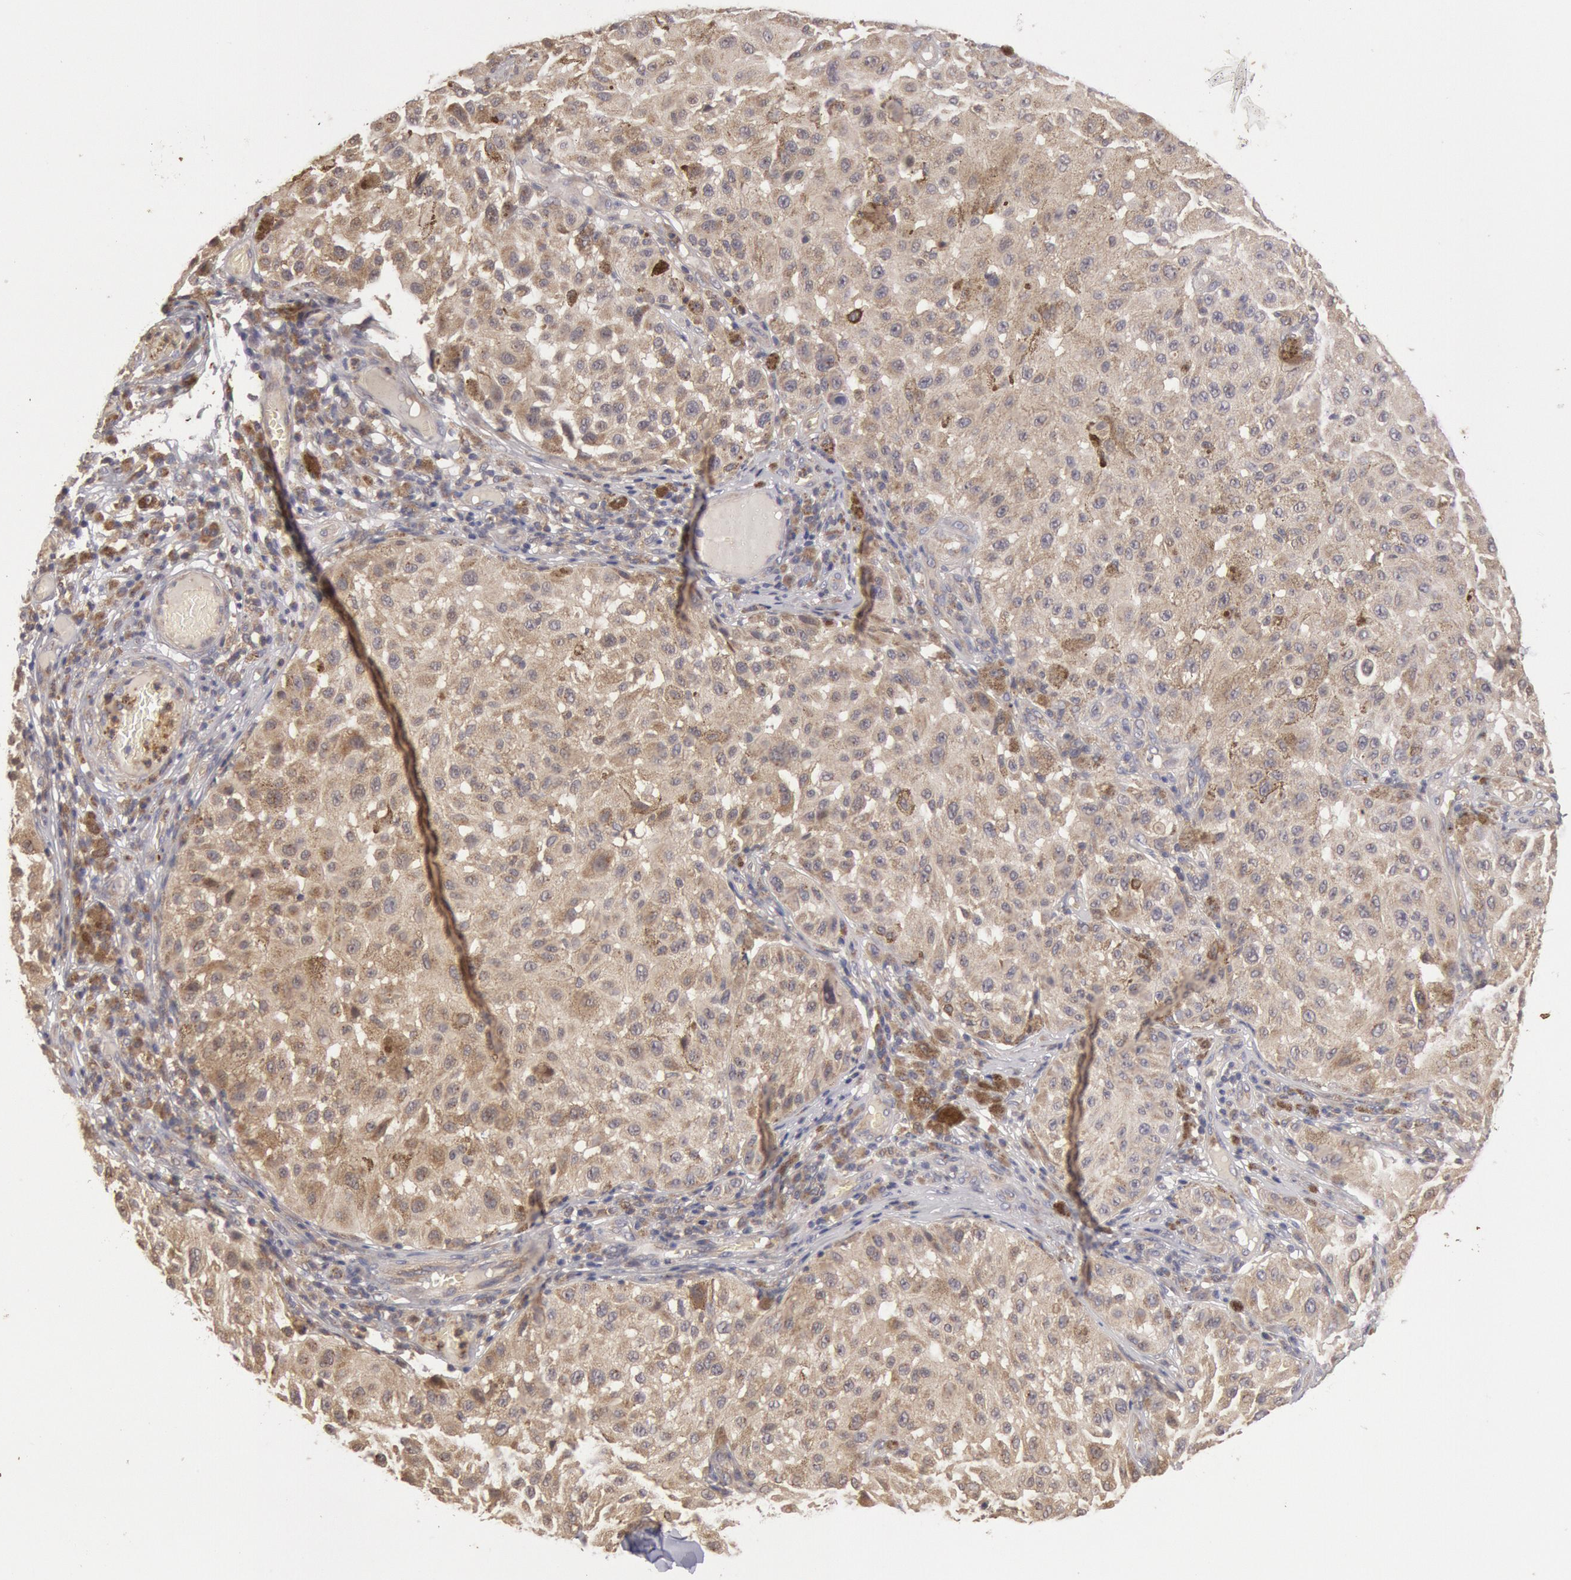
{"staining": {"intensity": "moderate", "quantity": ">75%", "location": "cytoplasmic/membranous"}, "tissue": "melanoma", "cell_type": "Tumor cells", "image_type": "cancer", "snomed": [{"axis": "morphology", "description": "Malignant melanoma, NOS"}, {"axis": "topography", "description": "Skin"}], "caption": "This image exhibits IHC staining of melanoma, with medium moderate cytoplasmic/membranous positivity in approximately >75% of tumor cells.", "gene": "PLA2G6", "patient": {"sex": "female", "age": 64}}